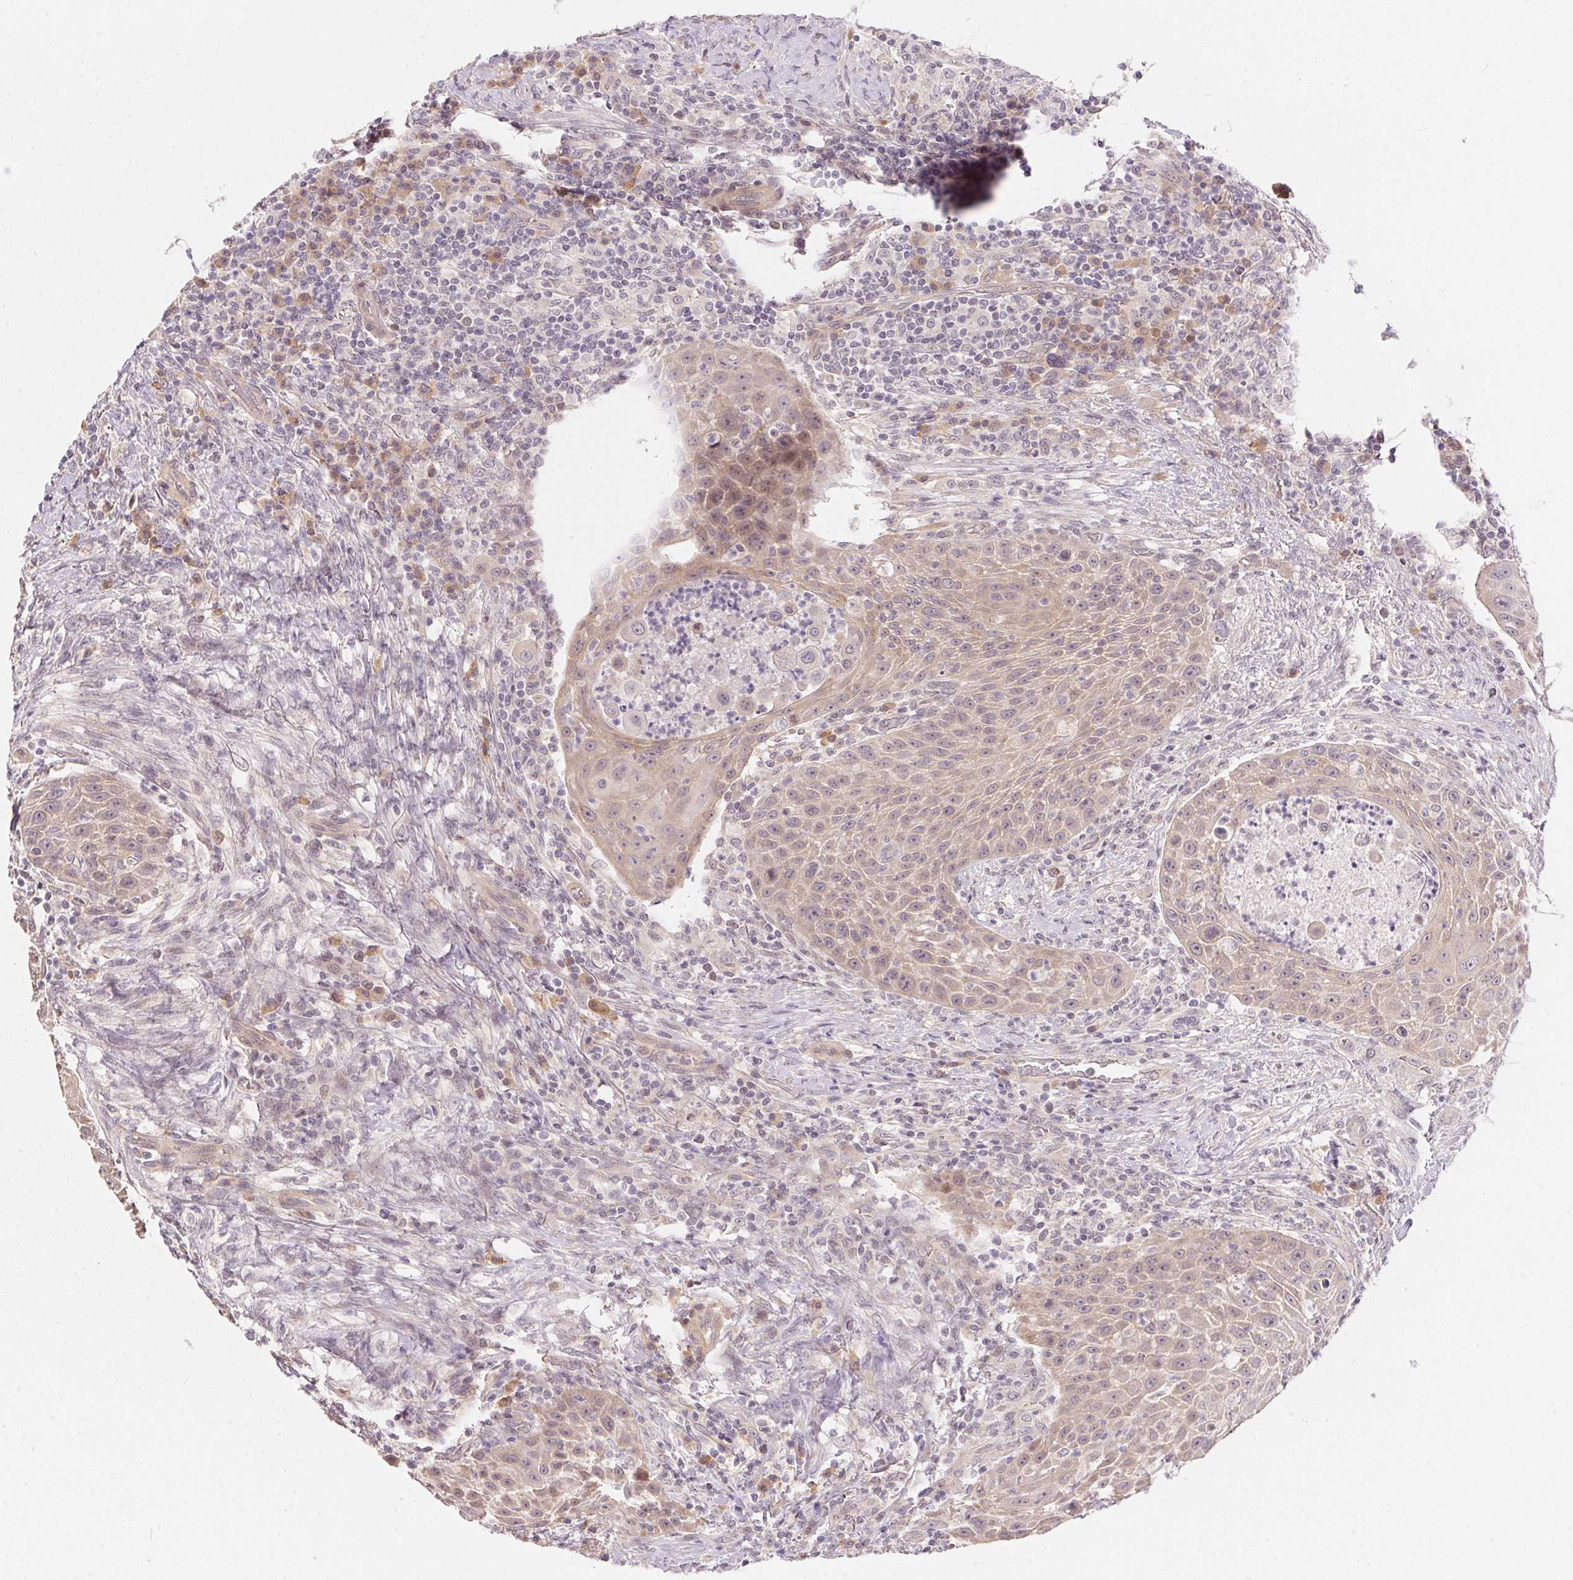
{"staining": {"intensity": "weak", "quantity": "<25%", "location": "cytoplasmic/membranous,nuclear"}, "tissue": "head and neck cancer", "cell_type": "Tumor cells", "image_type": "cancer", "snomed": [{"axis": "morphology", "description": "Squamous cell carcinoma, NOS"}, {"axis": "topography", "description": "Head-Neck"}], "caption": "Immunohistochemical staining of head and neck cancer displays no significant positivity in tumor cells.", "gene": "TTC23L", "patient": {"sex": "male", "age": 69}}